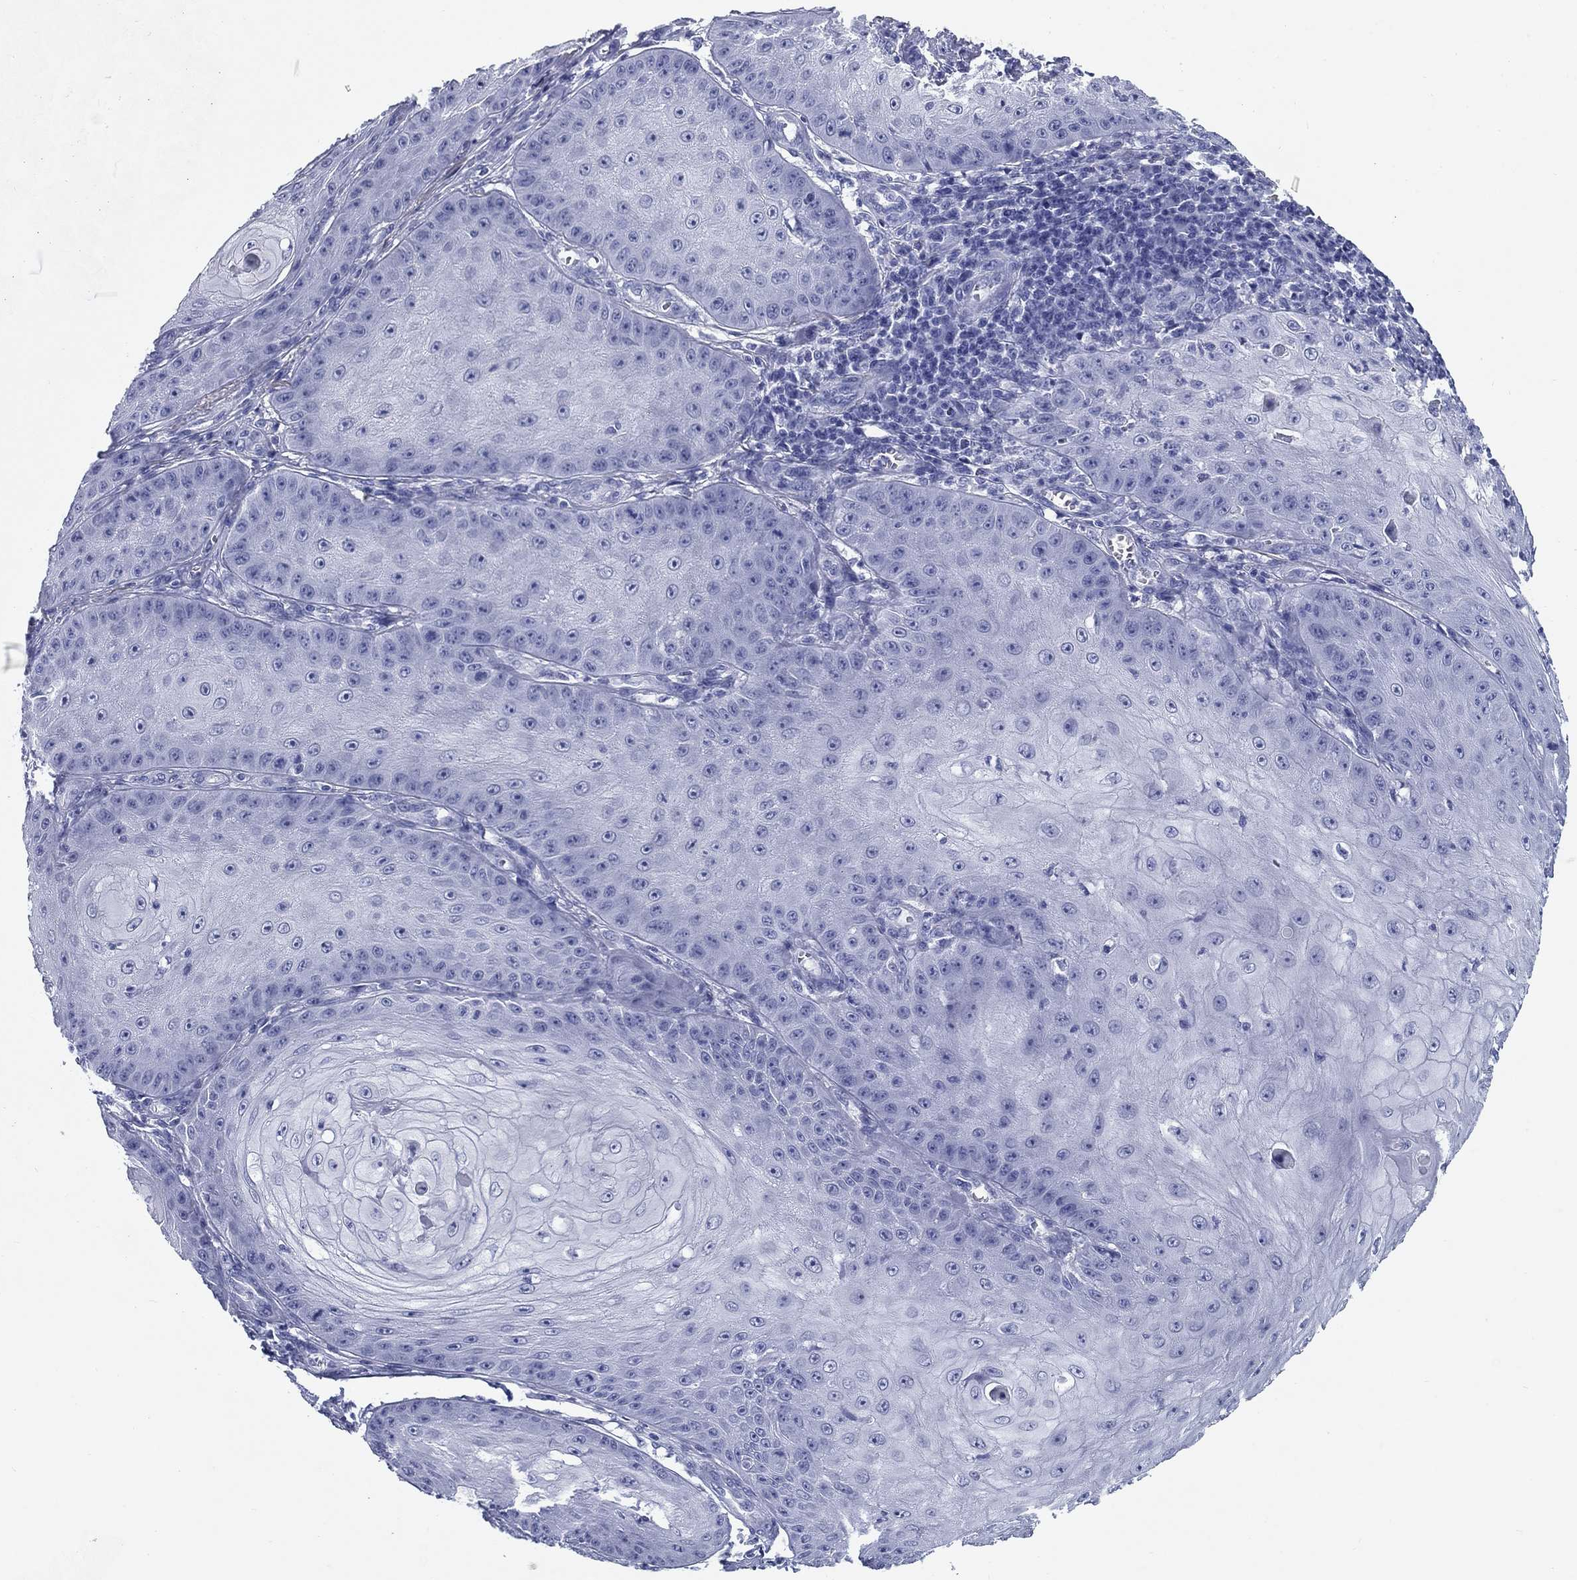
{"staining": {"intensity": "negative", "quantity": "none", "location": "none"}, "tissue": "skin cancer", "cell_type": "Tumor cells", "image_type": "cancer", "snomed": [{"axis": "morphology", "description": "Squamous cell carcinoma, NOS"}, {"axis": "topography", "description": "Skin"}], "caption": "Immunohistochemical staining of human skin cancer (squamous cell carcinoma) displays no significant positivity in tumor cells.", "gene": "NPPA", "patient": {"sex": "male", "age": 70}}